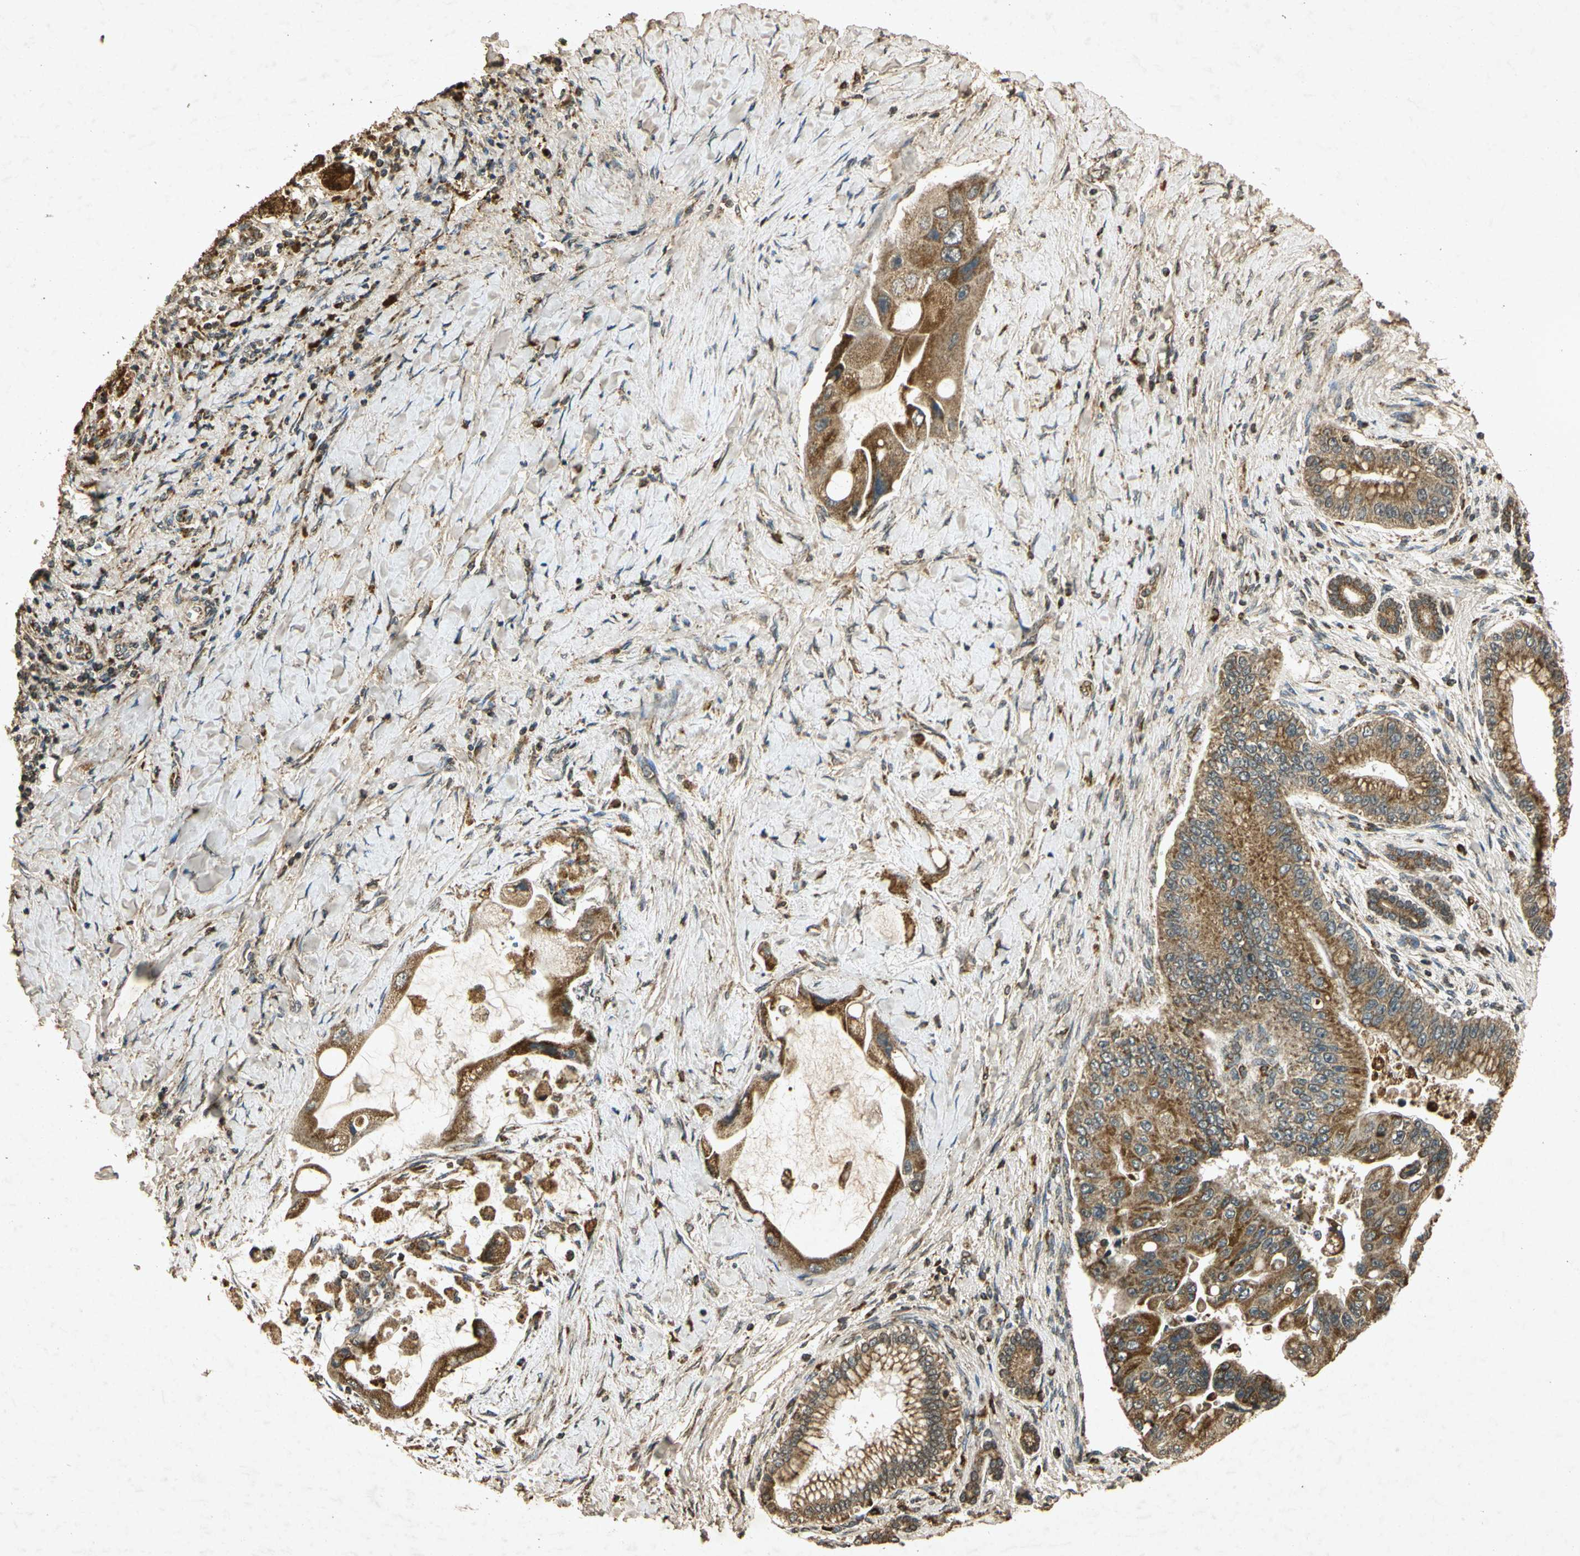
{"staining": {"intensity": "moderate", "quantity": "25%-75%", "location": "cytoplasmic/membranous"}, "tissue": "liver cancer", "cell_type": "Tumor cells", "image_type": "cancer", "snomed": [{"axis": "morphology", "description": "Normal tissue, NOS"}, {"axis": "morphology", "description": "Cholangiocarcinoma"}, {"axis": "topography", "description": "Liver"}, {"axis": "topography", "description": "Peripheral nerve tissue"}], "caption": "A photomicrograph of liver cholangiocarcinoma stained for a protein demonstrates moderate cytoplasmic/membranous brown staining in tumor cells. (brown staining indicates protein expression, while blue staining denotes nuclei).", "gene": "PRDX3", "patient": {"sex": "male", "age": 50}}